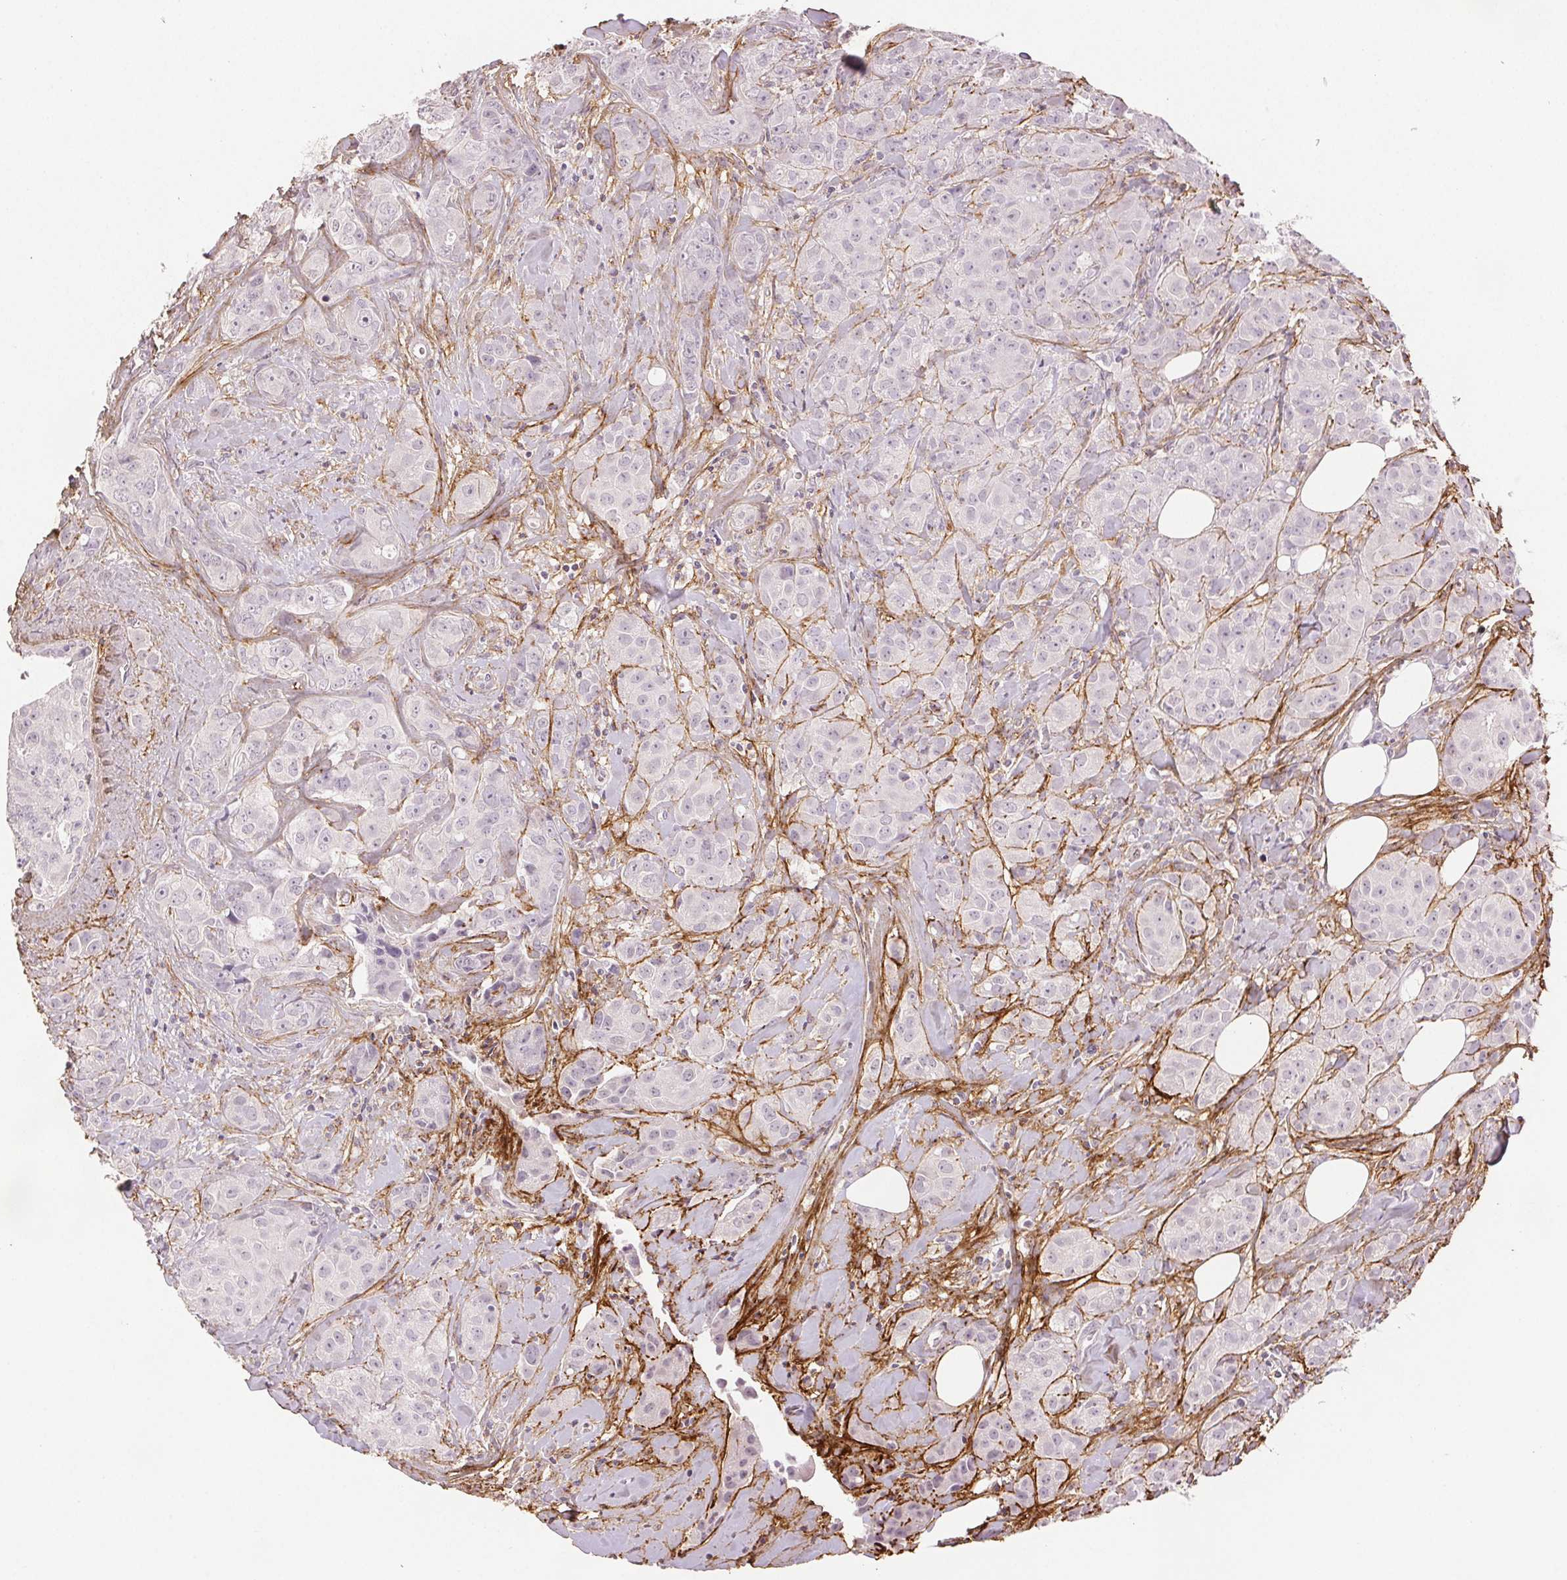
{"staining": {"intensity": "negative", "quantity": "none", "location": "none"}, "tissue": "breast cancer", "cell_type": "Tumor cells", "image_type": "cancer", "snomed": [{"axis": "morphology", "description": "Duct carcinoma"}, {"axis": "topography", "description": "Breast"}], "caption": "High power microscopy photomicrograph of an IHC photomicrograph of infiltrating ductal carcinoma (breast), revealing no significant staining in tumor cells. Brightfield microscopy of immunohistochemistry (IHC) stained with DAB (3,3'-diaminobenzidine) (brown) and hematoxylin (blue), captured at high magnification.", "gene": "FBN1", "patient": {"sex": "female", "age": 43}}